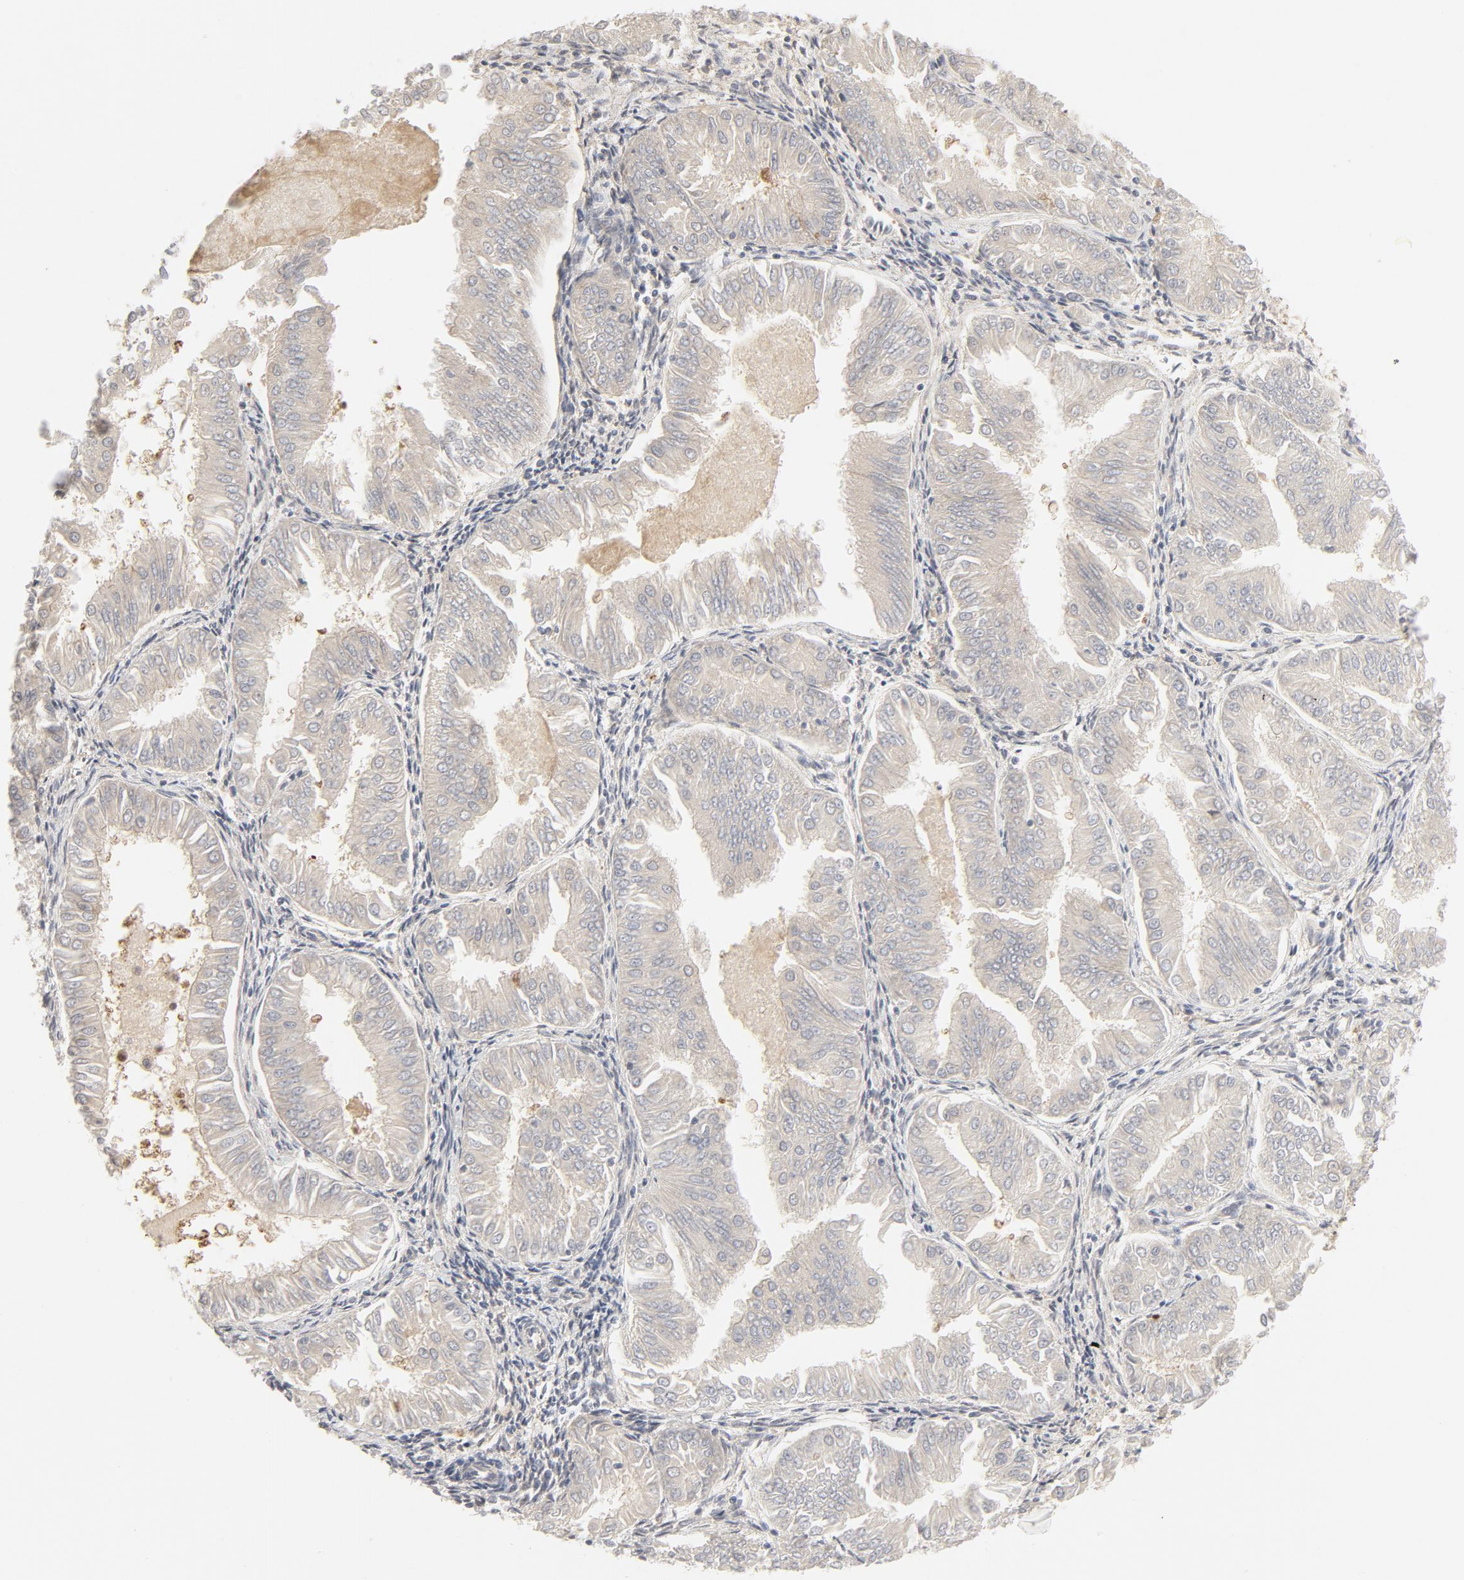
{"staining": {"intensity": "weak", "quantity": ">75%", "location": "cytoplasmic/membranous"}, "tissue": "endometrial cancer", "cell_type": "Tumor cells", "image_type": "cancer", "snomed": [{"axis": "morphology", "description": "Adenocarcinoma, NOS"}, {"axis": "topography", "description": "Endometrium"}], "caption": "Human endometrial cancer (adenocarcinoma) stained with a protein marker shows weak staining in tumor cells.", "gene": "NEDD8", "patient": {"sex": "female", "age": 53}}